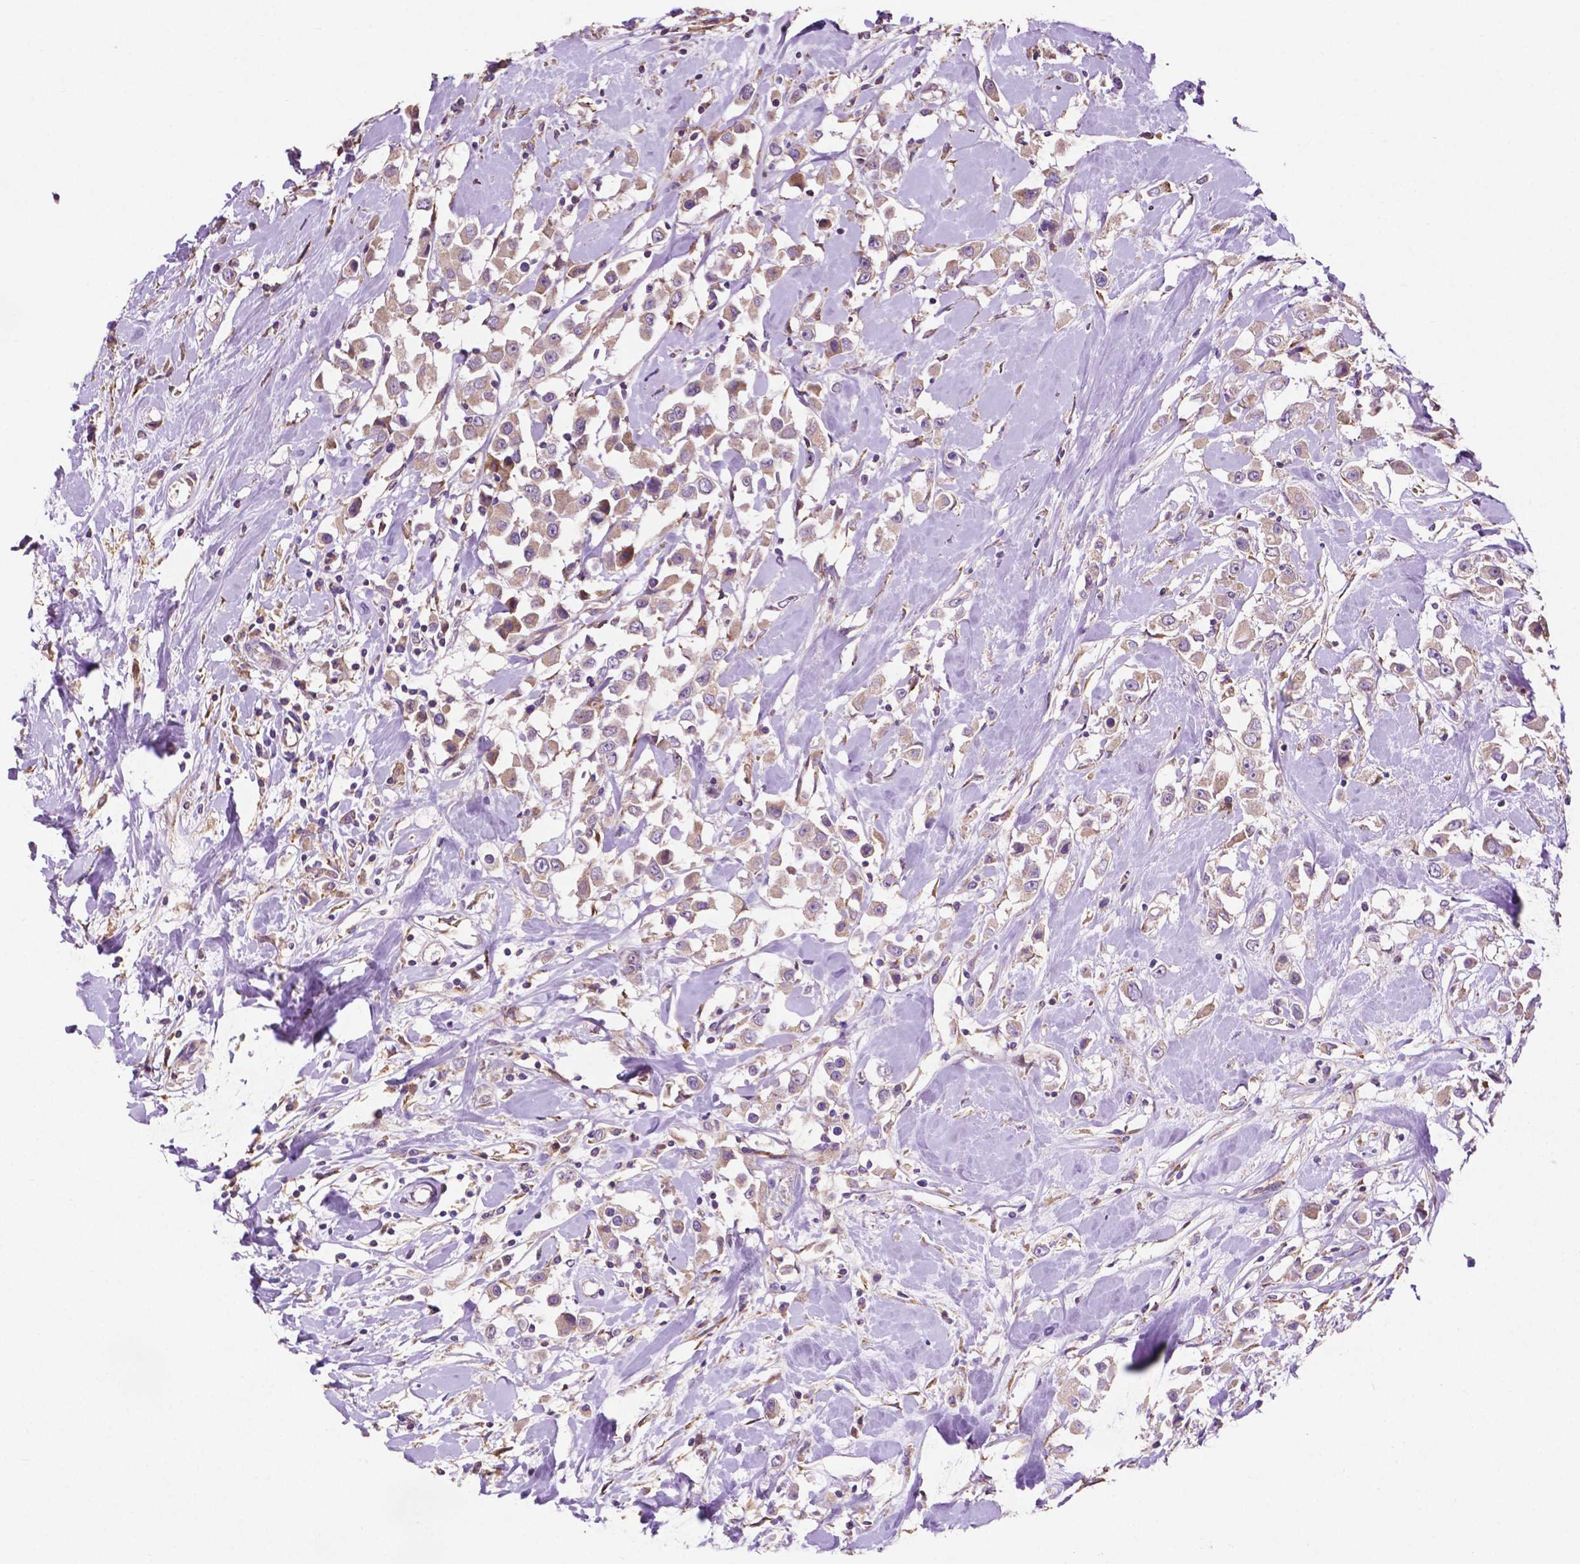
{"staining": {"intensity": "negative", "quantity": "none", "location": "none"}, "tissue": "breast cancer", "cell_type": "Tumor cells", "image_type": "cancer", "snomed": [{"axis": "morphology", "description": "Duct carcinoma"}, {"axis": "topography", "description": "Breast"}], "caption": "A micrograph of breast invasive ductal carcinoma stained for a protein displays no brown staining in tumor cells.", "gene": "MBTPS1", "patient": {"sex": "female", "age": 61}}